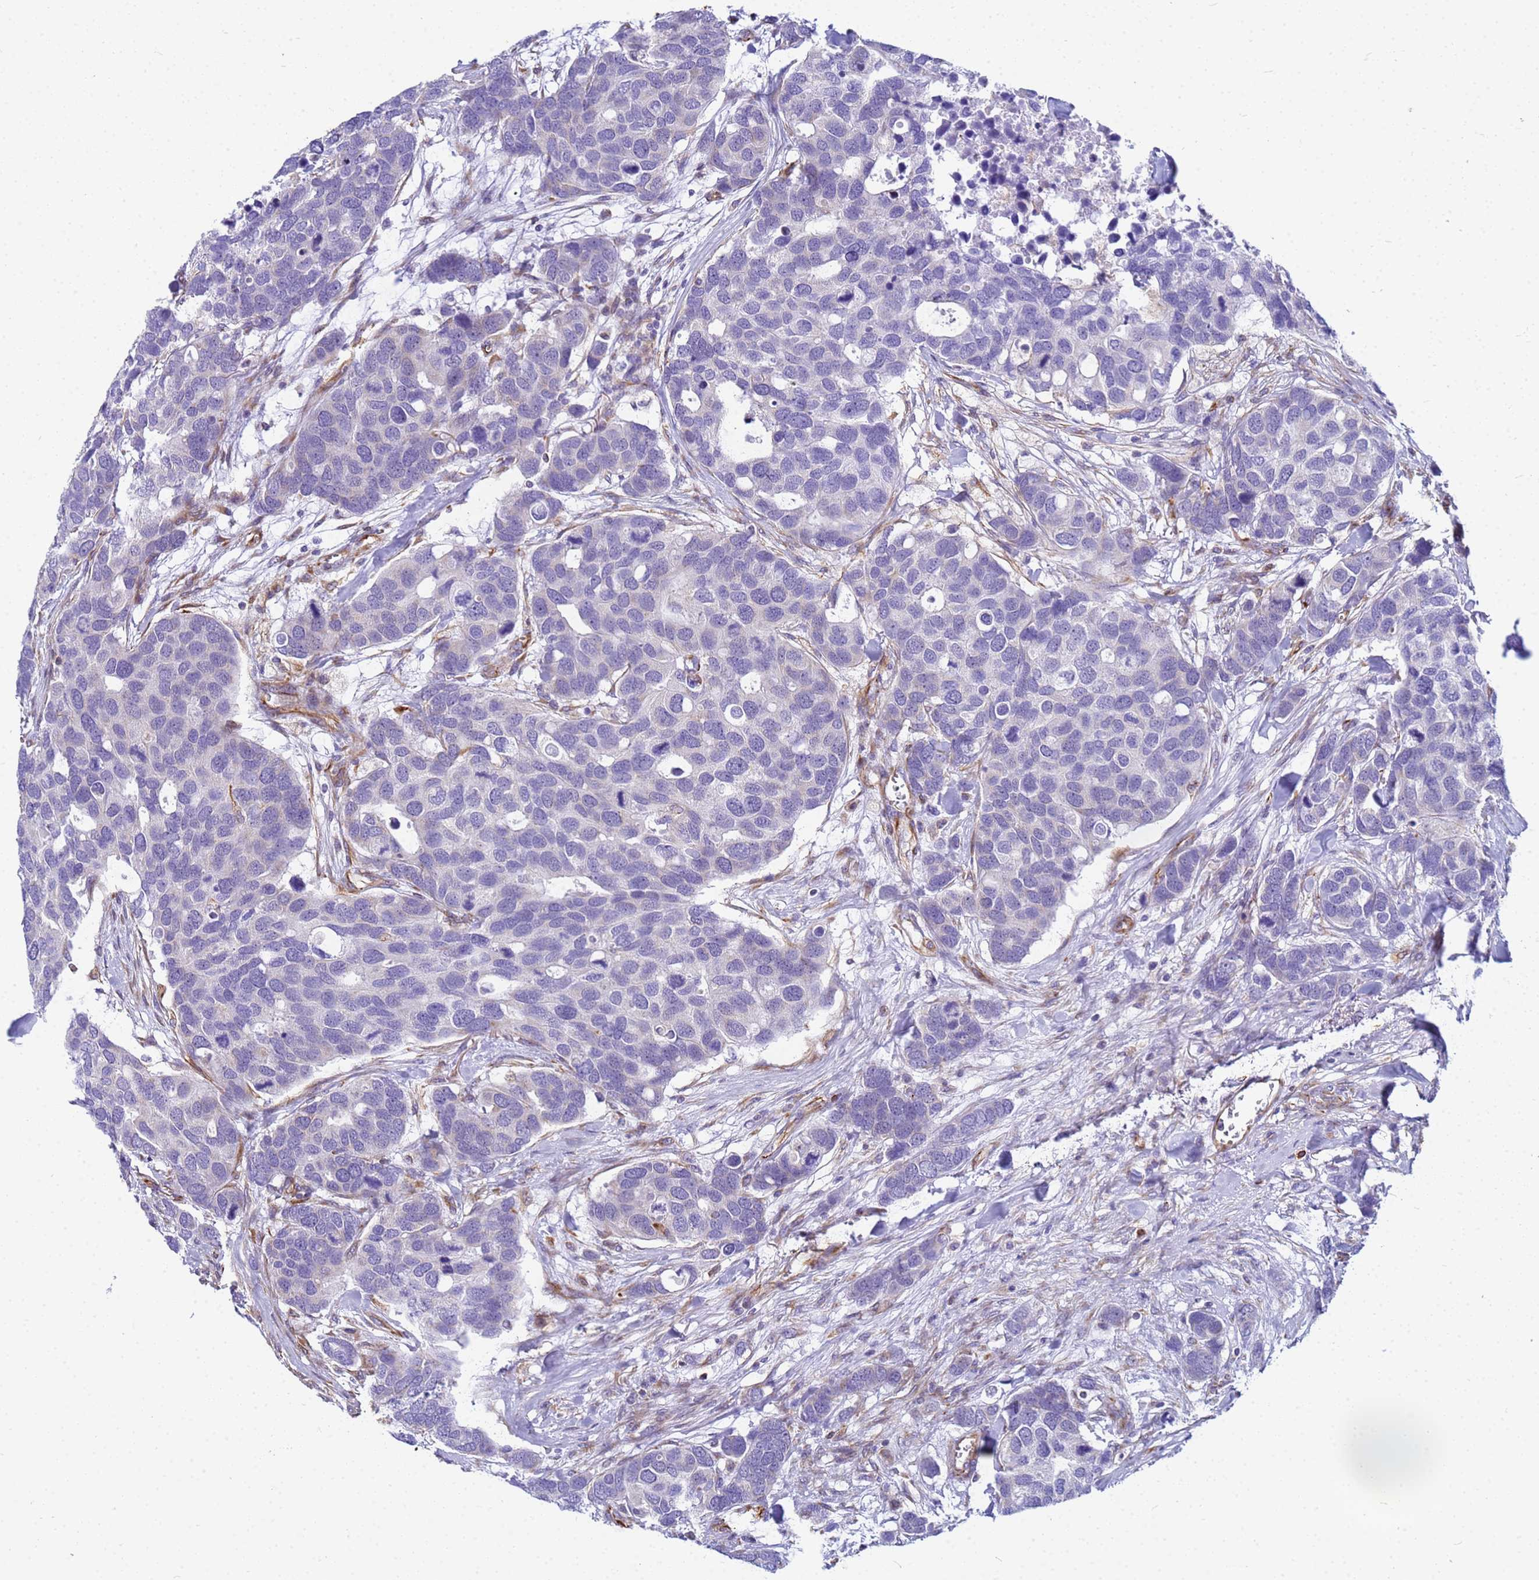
{"staining": {"intensity": "negative", "quantity": "none", "location": "none"}, "tissue": "breast cancer", "cell_type": "Tumor cells", "image_type": "cancer", "snomed": [{"axis": "morphology", "description": "Duct carcinoma"}, {"axis": "topography", "description": "Breast"}], "caption": "Breast invasive ductal carcinoma was stained to show a protein in brown. There is no significant expression in tumor cells.", "gene": "UBXN2B", "patient": {"sex": "female", "age": 83}}